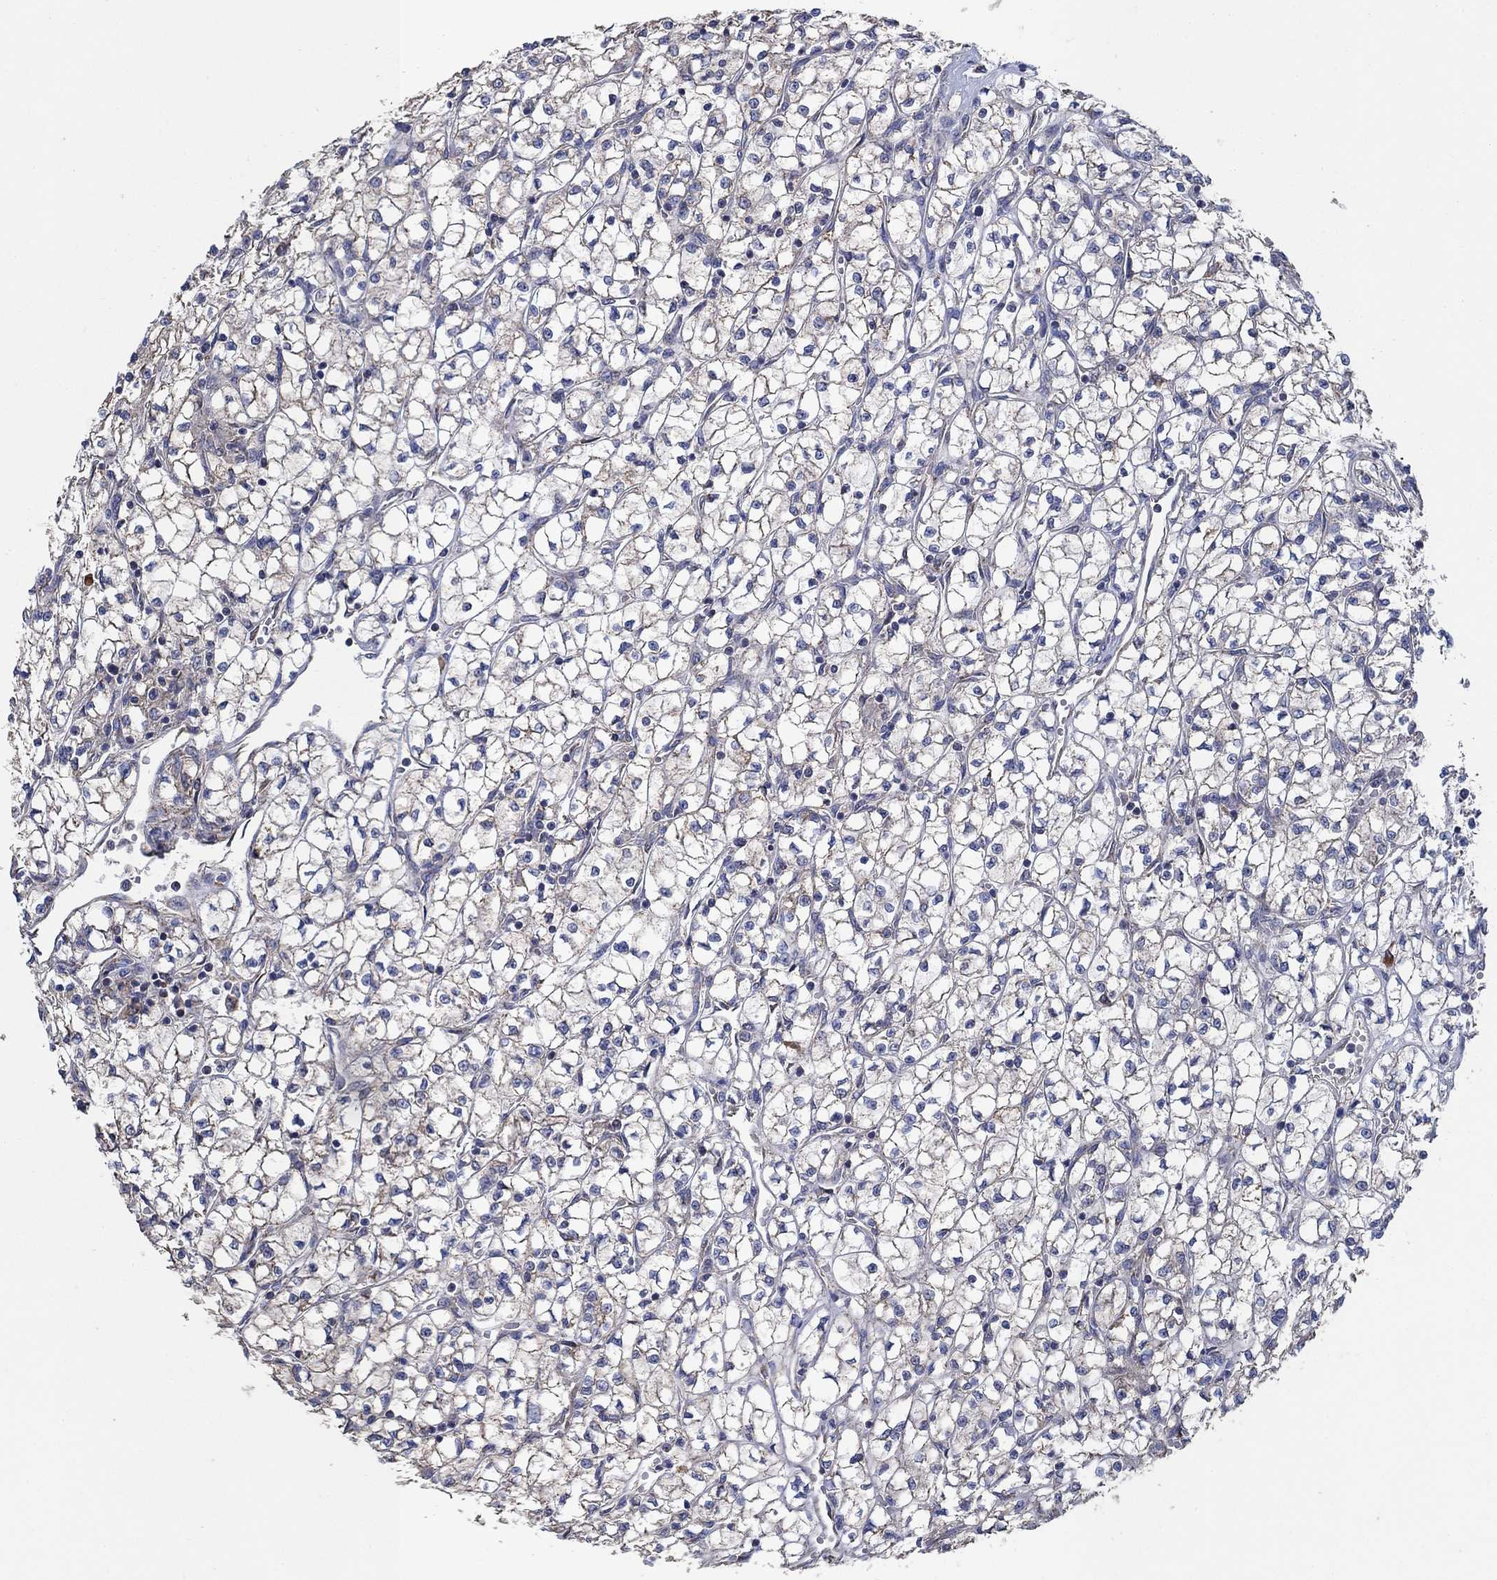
{"staining": {"intensity": "moderate", "quantity": "<25%", "location": "cytoplasmic/membranous"}, "tissue": "renal cancer", "cell_type": "Tumor cells", "image_type": "cancer", "snomed": [{"axis": "morphology", "description": "Adenocarcinoma, NOS"}, {"axis": "topography", "description": "Kidney"}], "caption": "Human renal cancer stained with a brown dye shows moderate cytoplasmic/membranous positive positivity in about <25% of tumor cells.", "gene": "HID1", "patient": {"sex": "female", "age": 64}}